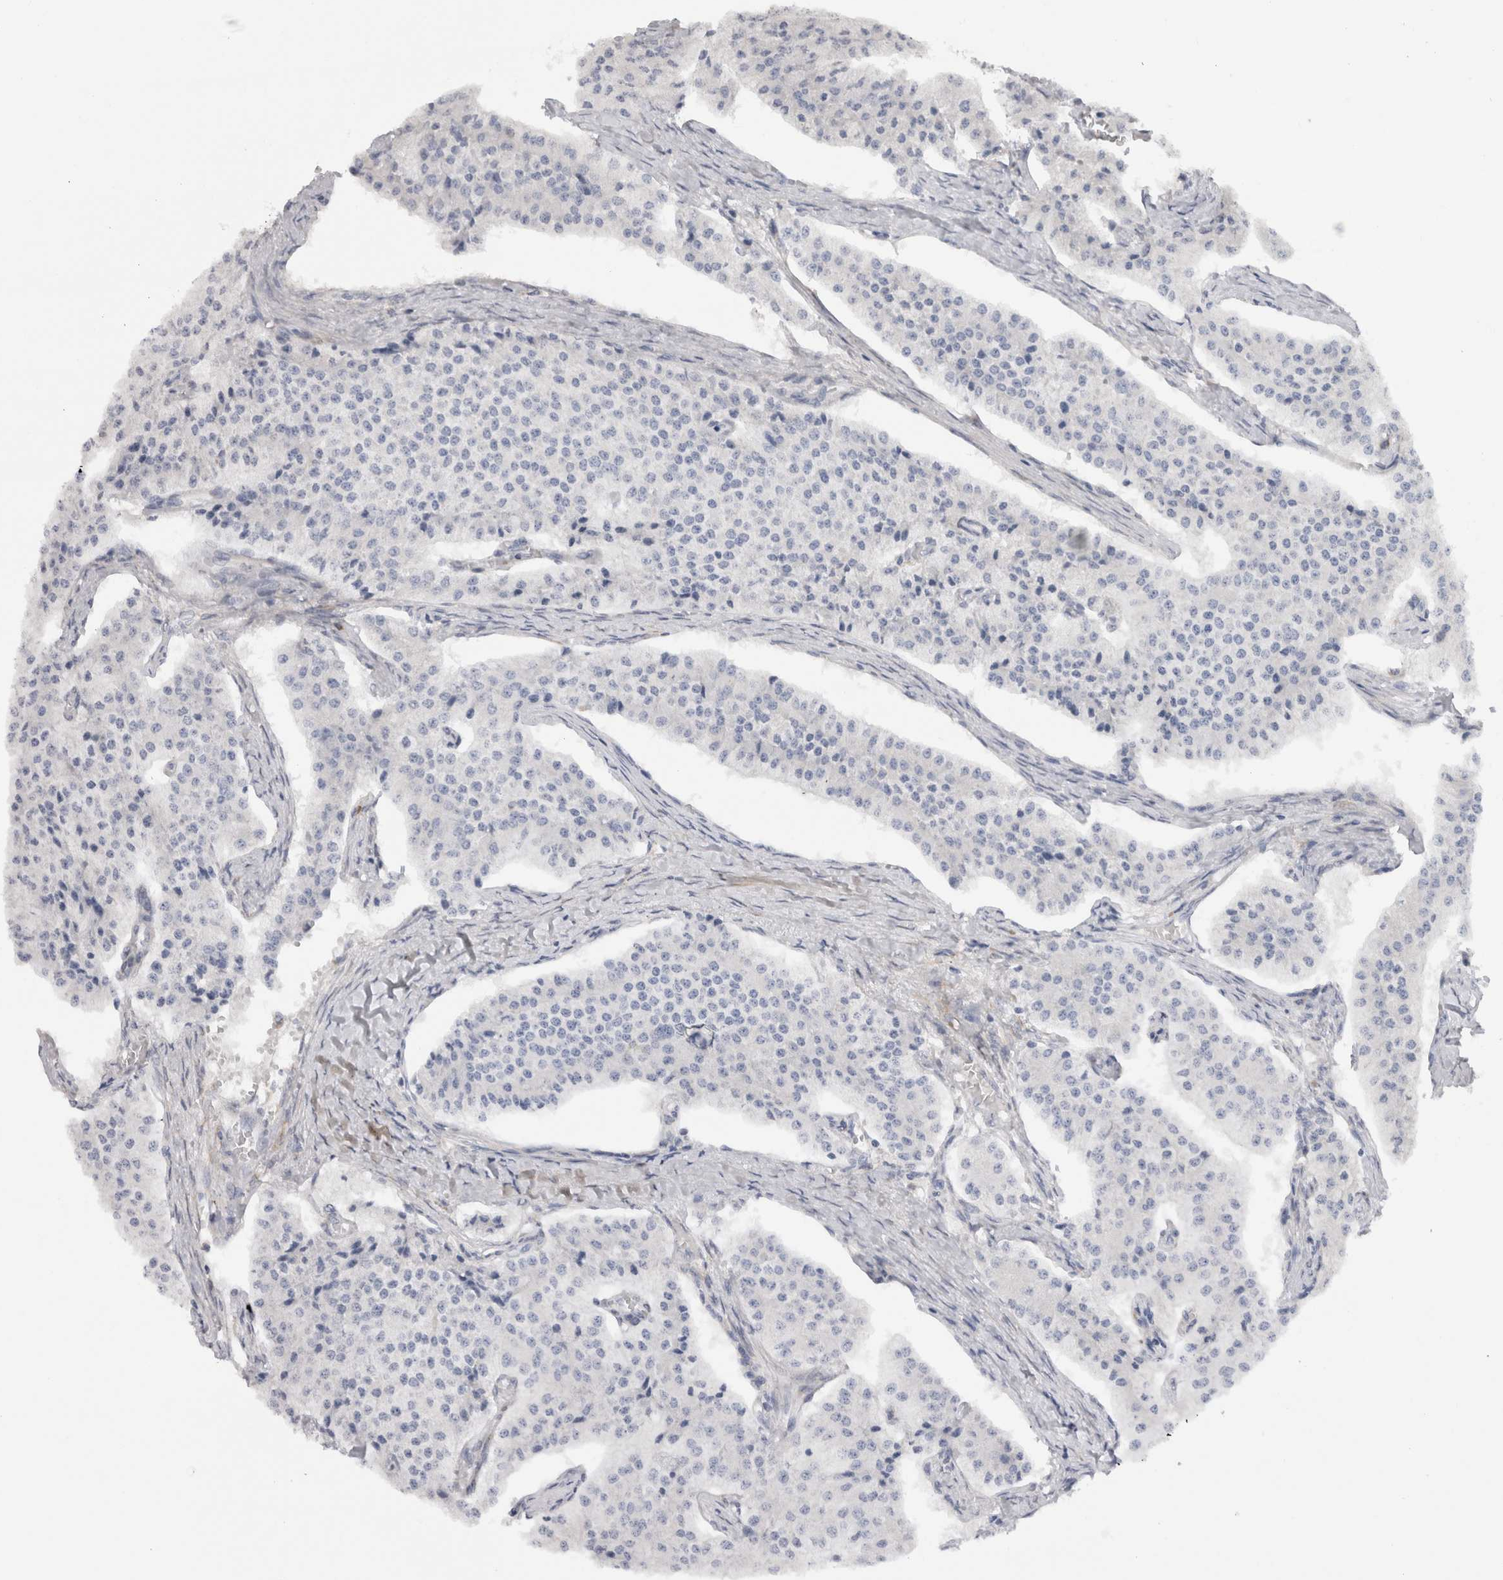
{"staining": {"intensity": "negative", "quantity": "none", "location": "none"}, "tissue": "carcinoid", "cell_type": "Tumor cells", "image_type": "cancer", "snomed": [{"axis": "morphology", "description": "Carcinoid, malignant, NOS"}, {"axis": "topography", "description": "Colon"}], "caption": "This is an IHC image of malignant carcinoid. There is no positivity in tumor cells.", "gene": "VCPIP1", "patient": {"sex": "female", "age": 52}}